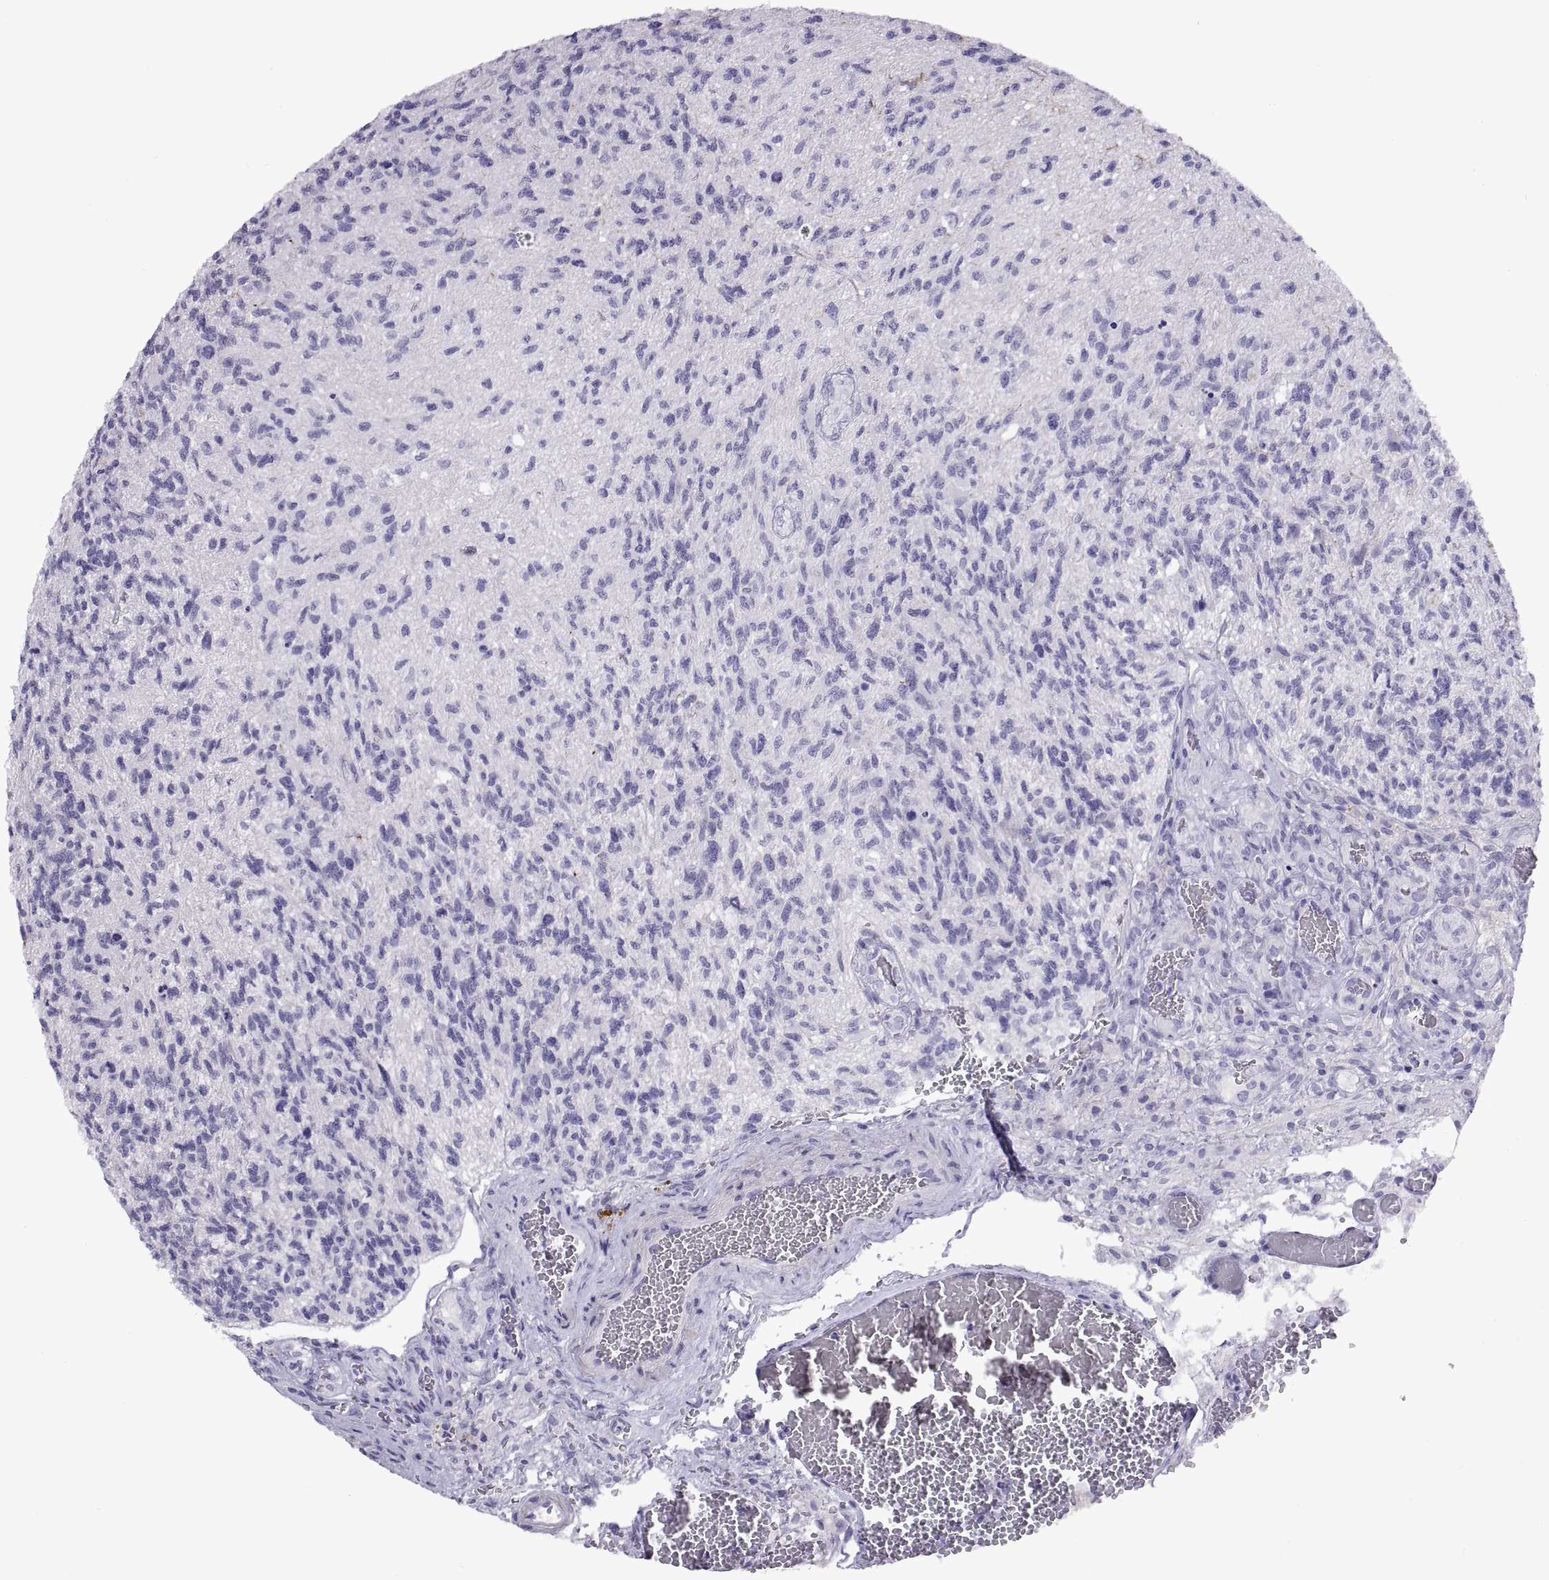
{"staining": {"intensity": "negative", "quantity": "none", "location": "none"}, "tissue": "glioma", "cell_type": "Tumor cells", "image_type": "cancer", "snomed": [{"axis": "morphology", "description": "Glioma, malignant, High grade"}, {"axis": "topography", "description": "Brain"}], "caption": "Tumor cells show no significant expression in glioma.", "gene": "RGS20", "patient": {"sex": "male", "age": 56}}